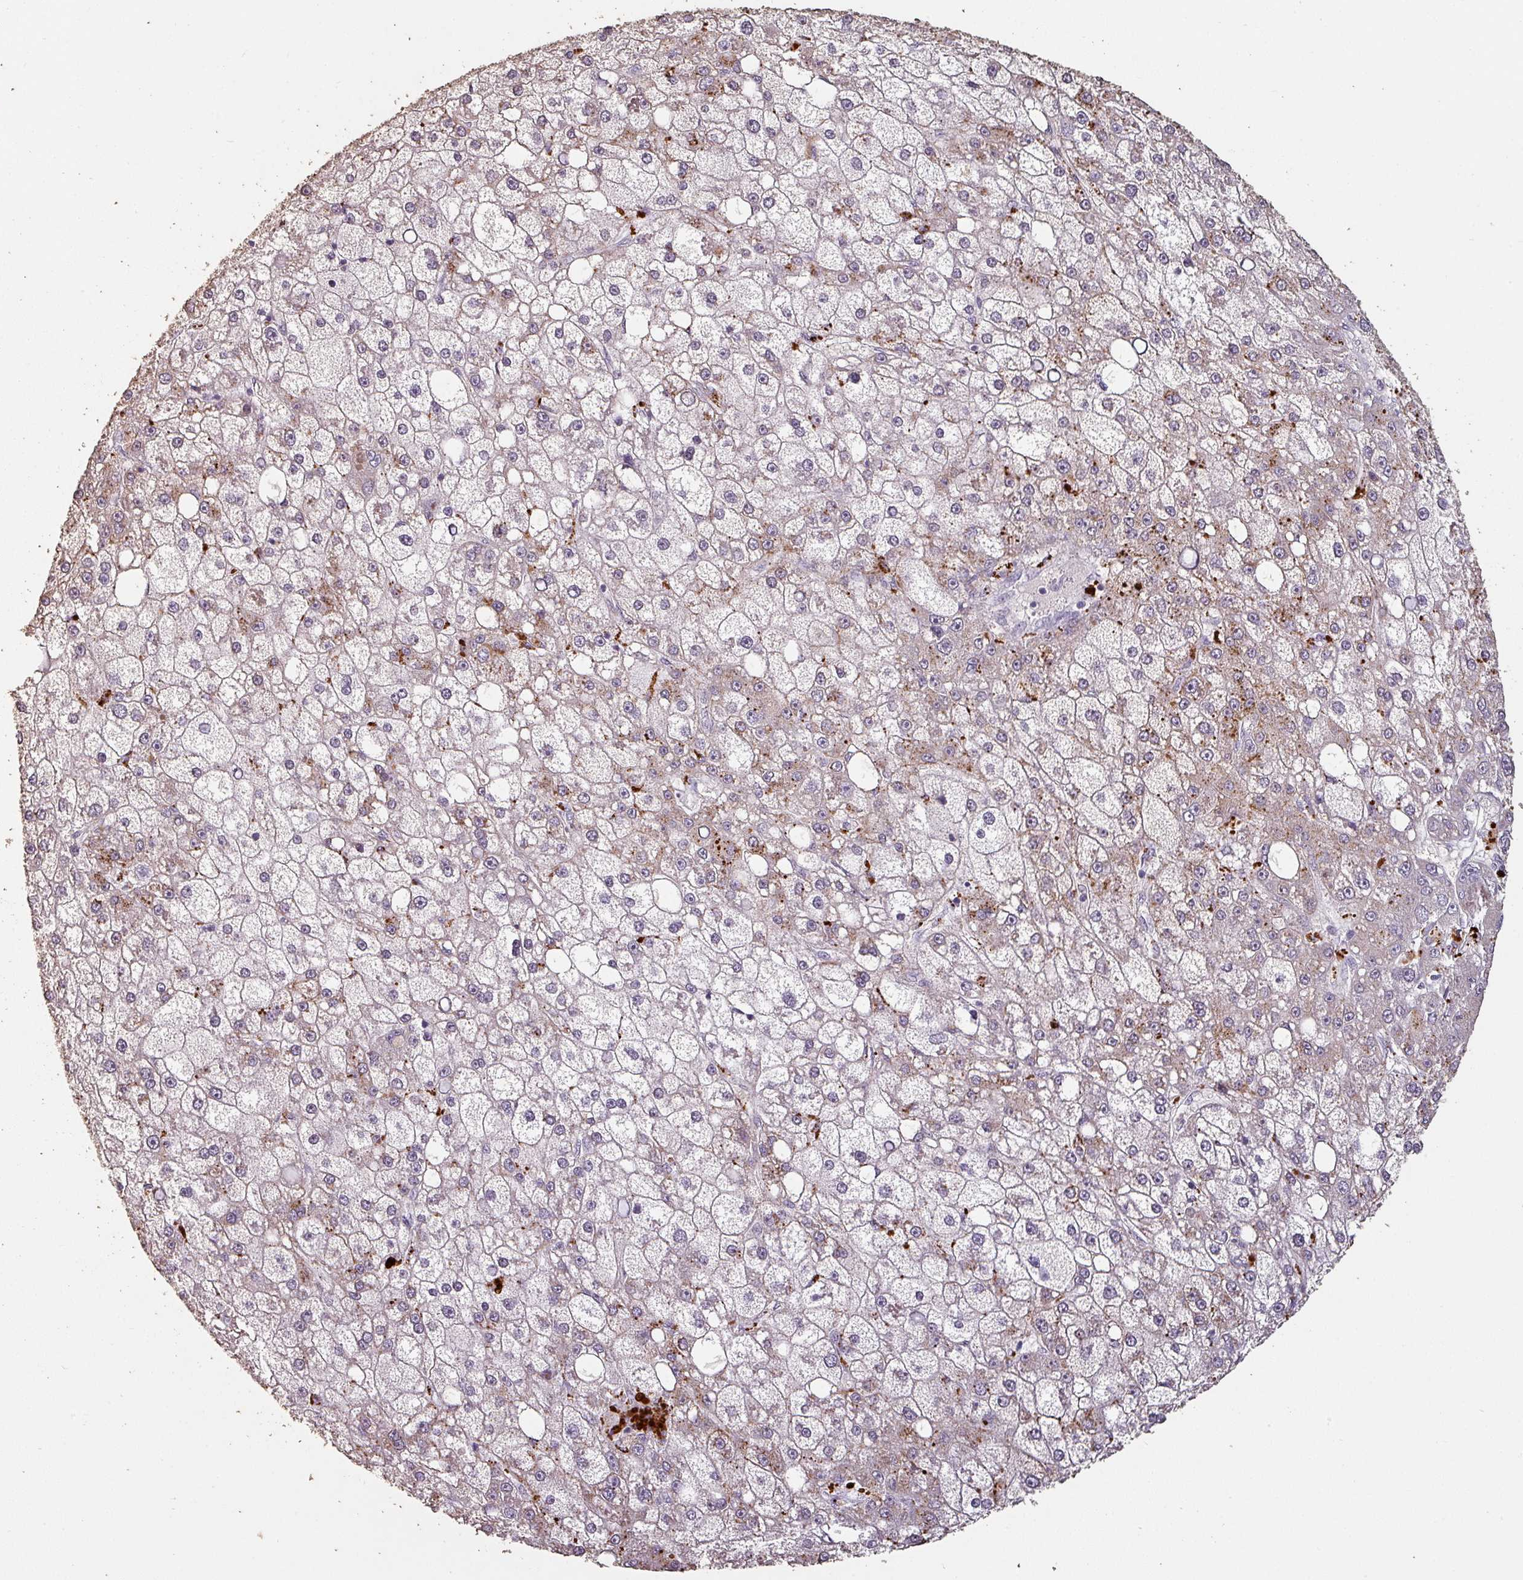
{"staining": {"intensity": "strong", "quantity": "<25%", "location": "cytoplasmic/membranous"}, "tissue": "liver cancer", "cell_type": "Tumor cells", "image_type": "cancer", "snomed": [{"axis": "morphology", "description": "Carcinoma, Hepatocellular, NOS"}, {"axis": "topography", "description": "Liver"}], "caption": "Human liver cancer (hepatocellular carcinoma) stained with a protein marker reveals strong staining in tumor cells.", "gene": "LYPLA1", "patient": {"sex": "male", "age": 67}}